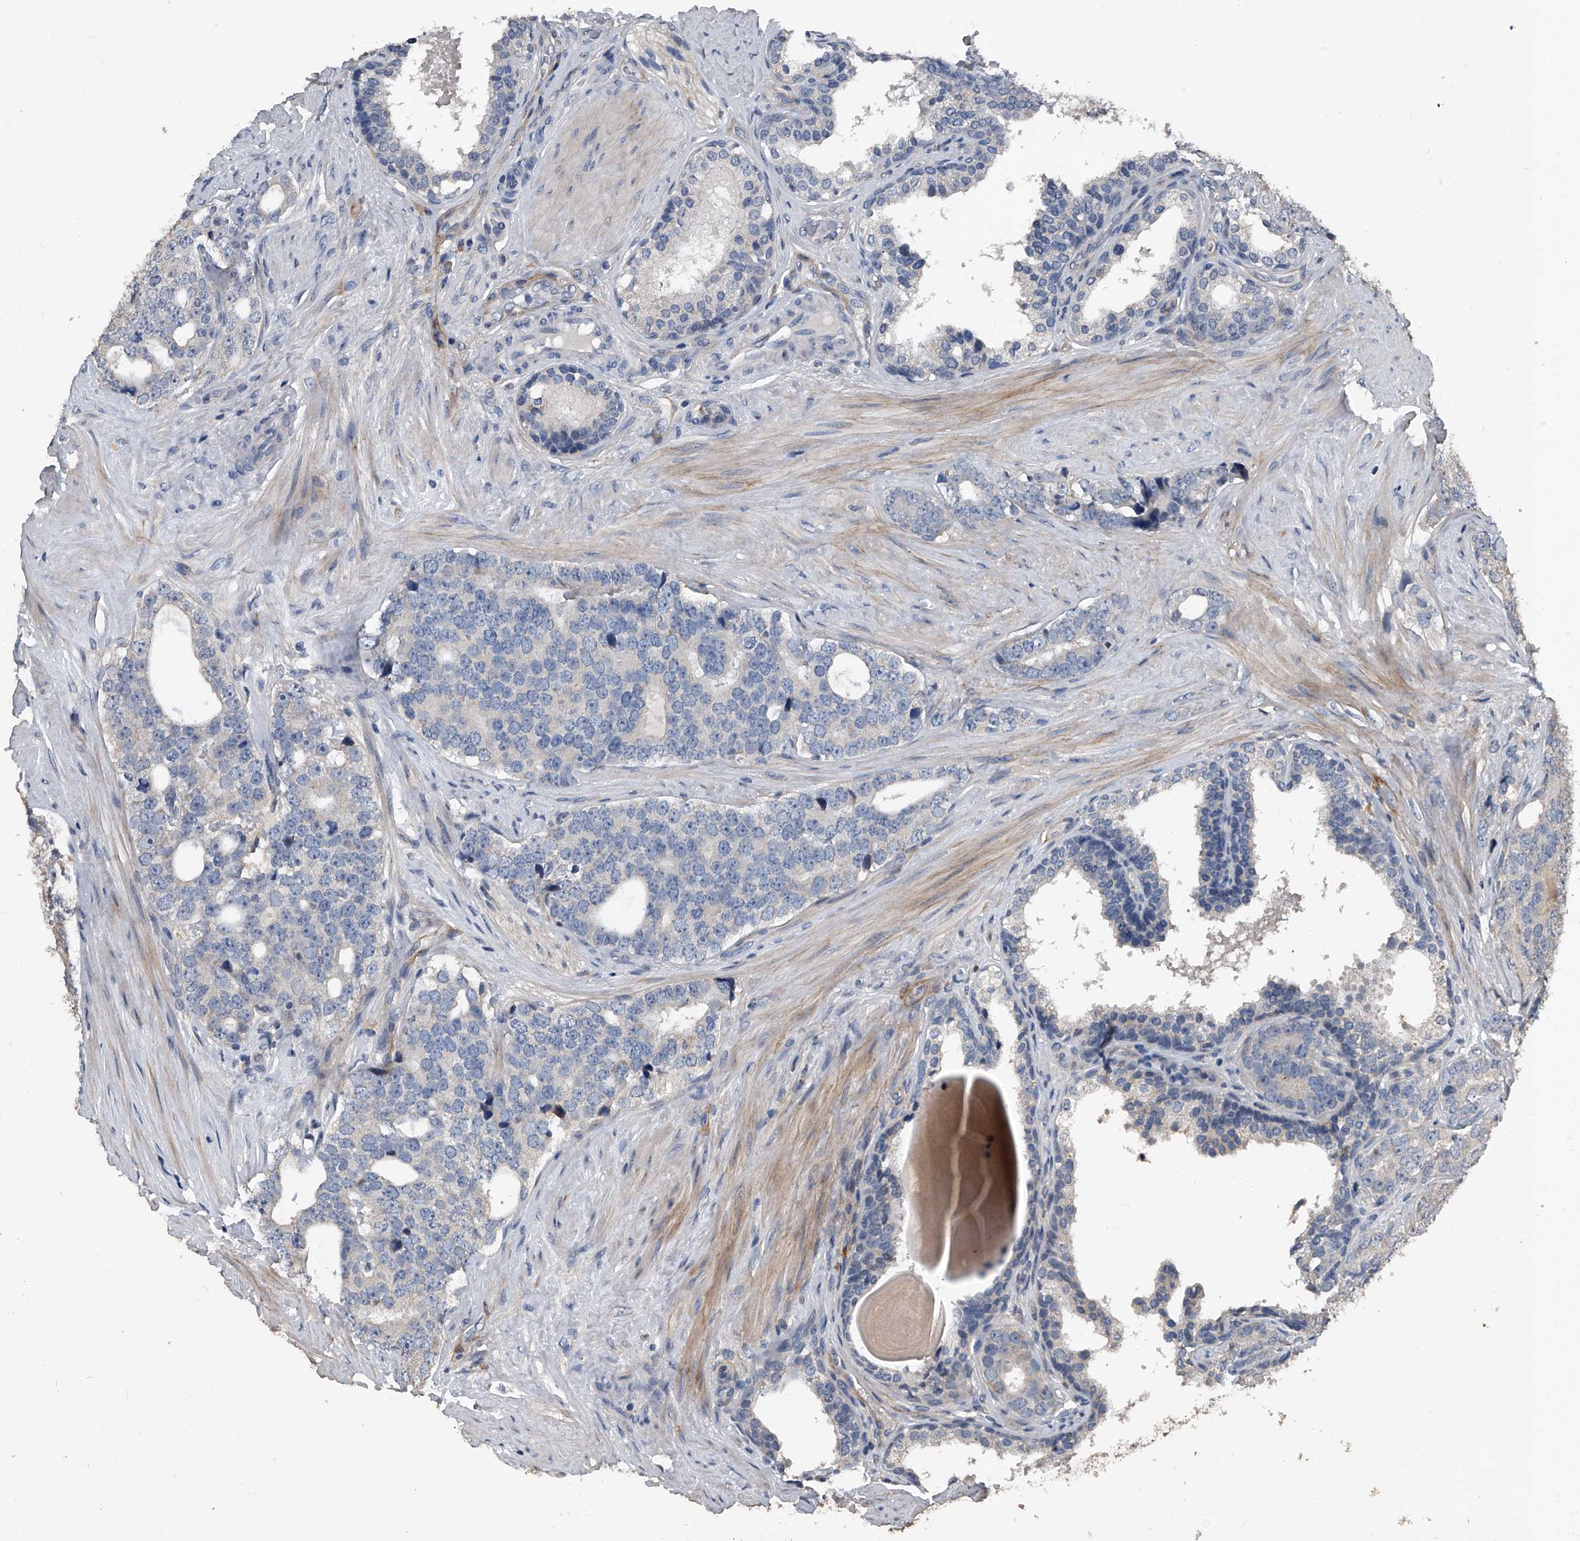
{"staining": {"intensity": "negative", "quantity": "none", "location": "none"}, "tissue": "prostate cancer", "cell_type": "Tumor cells", "image_type": "cancer", "snomed": [{"axis": "morphology", "description": "Adenocarcinoma, High grade"}, {"axis": "topography", "description": "Prostate"}], "caption": "Immunohistochemistry of adenocarcinoma (high-grade) (prostate) displays no staining in tumor cells.", "gene": "PHACTR1", "patient": {"sex": "male", "age": 56}}